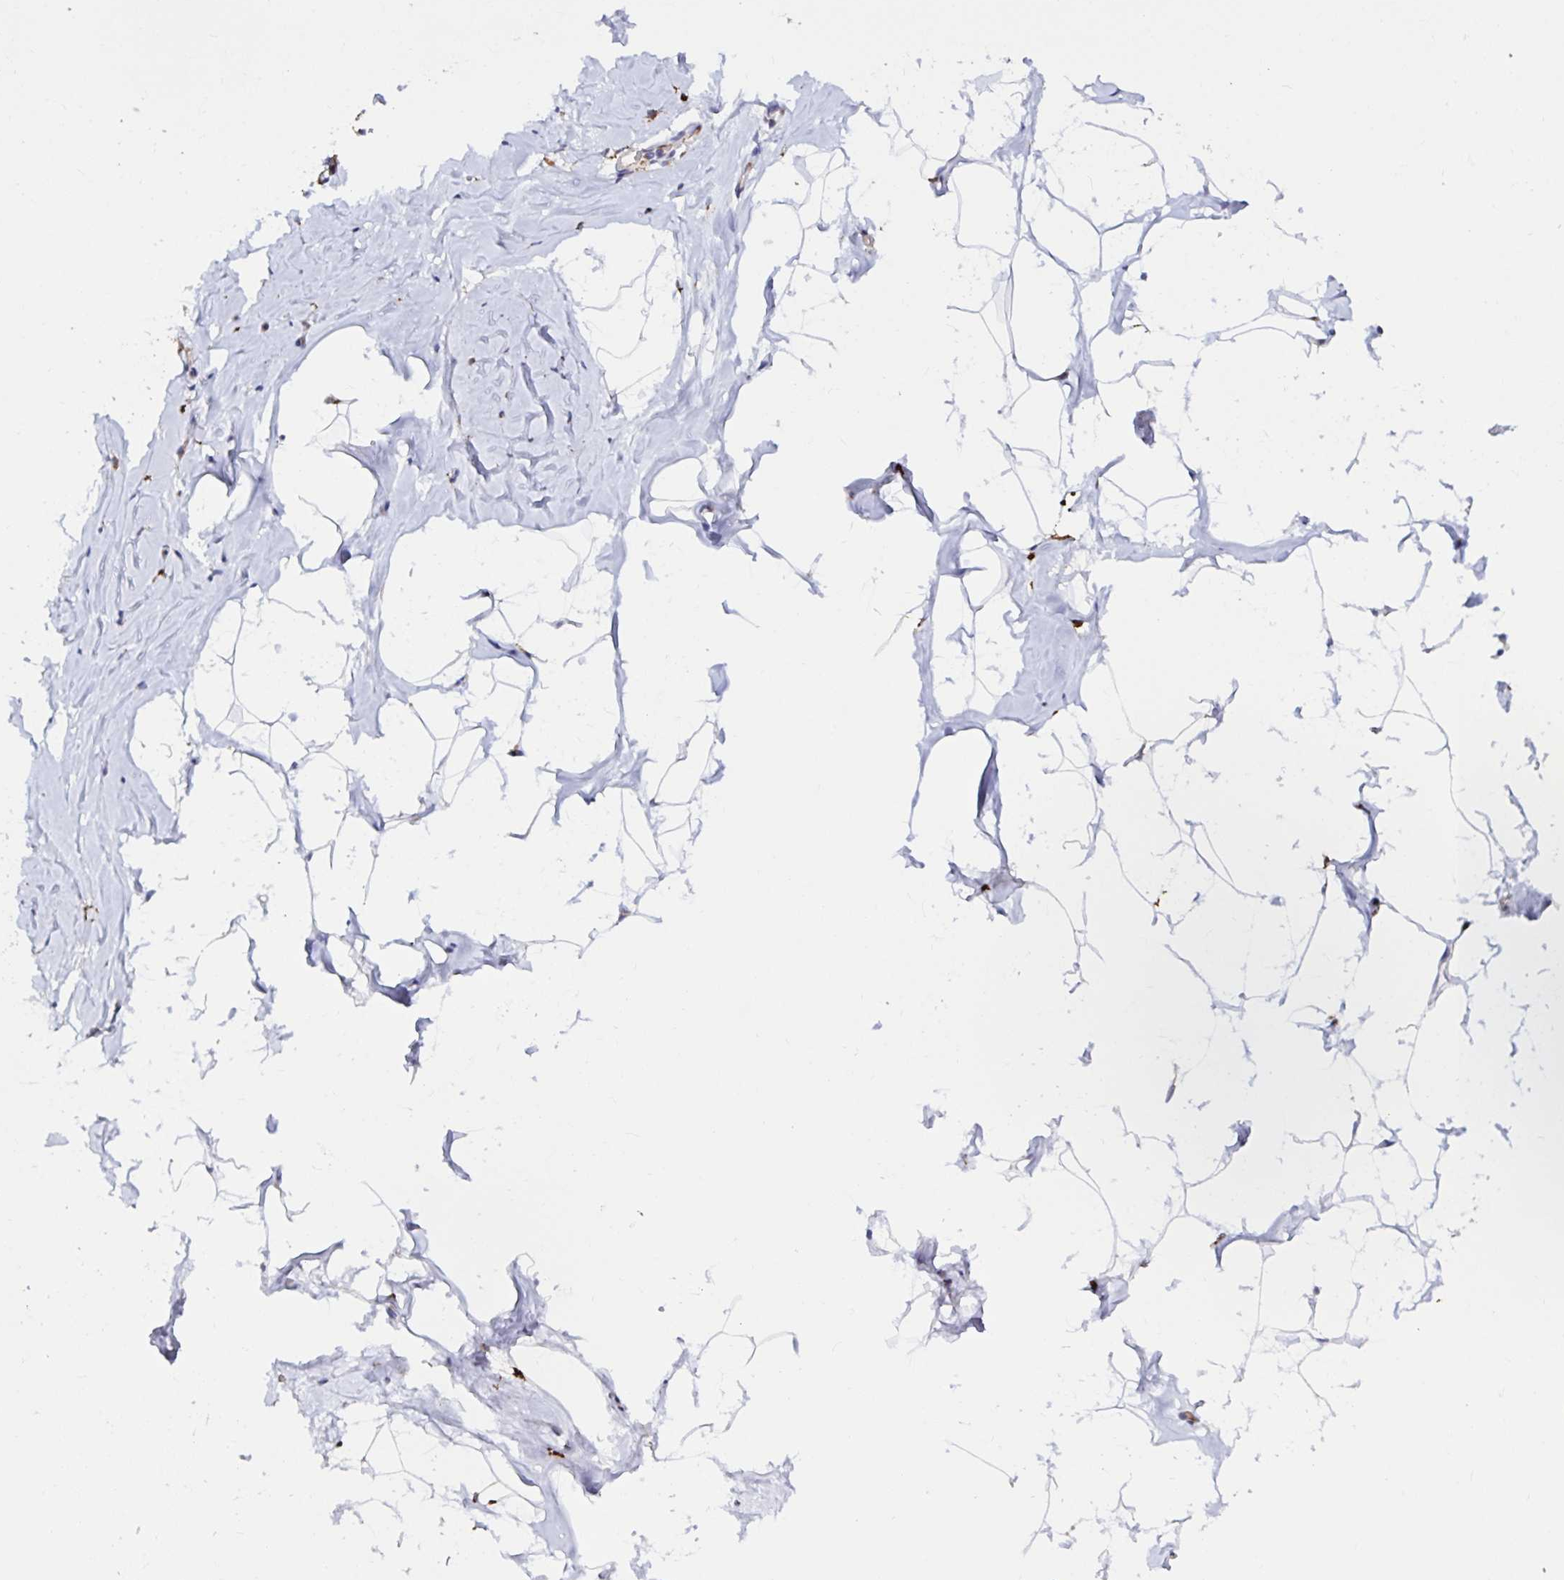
{"staining": {"intensity": "negative", "quantity": "none", "location": "none"}, "tissue": "breast", "cell_type": "Adipocytes", "image_type": "normal", "snomed": [{"axis": "morphology", "description": "Normal tissue, NOS"}, {"axis": "topography", "description": "Breast"}], "caption": "The immunohistochemistry (IHC) image has no significant staining in adipocytes of breast.", "gene": "MSR1", "patient": {"sex": "female", "age": 32}}